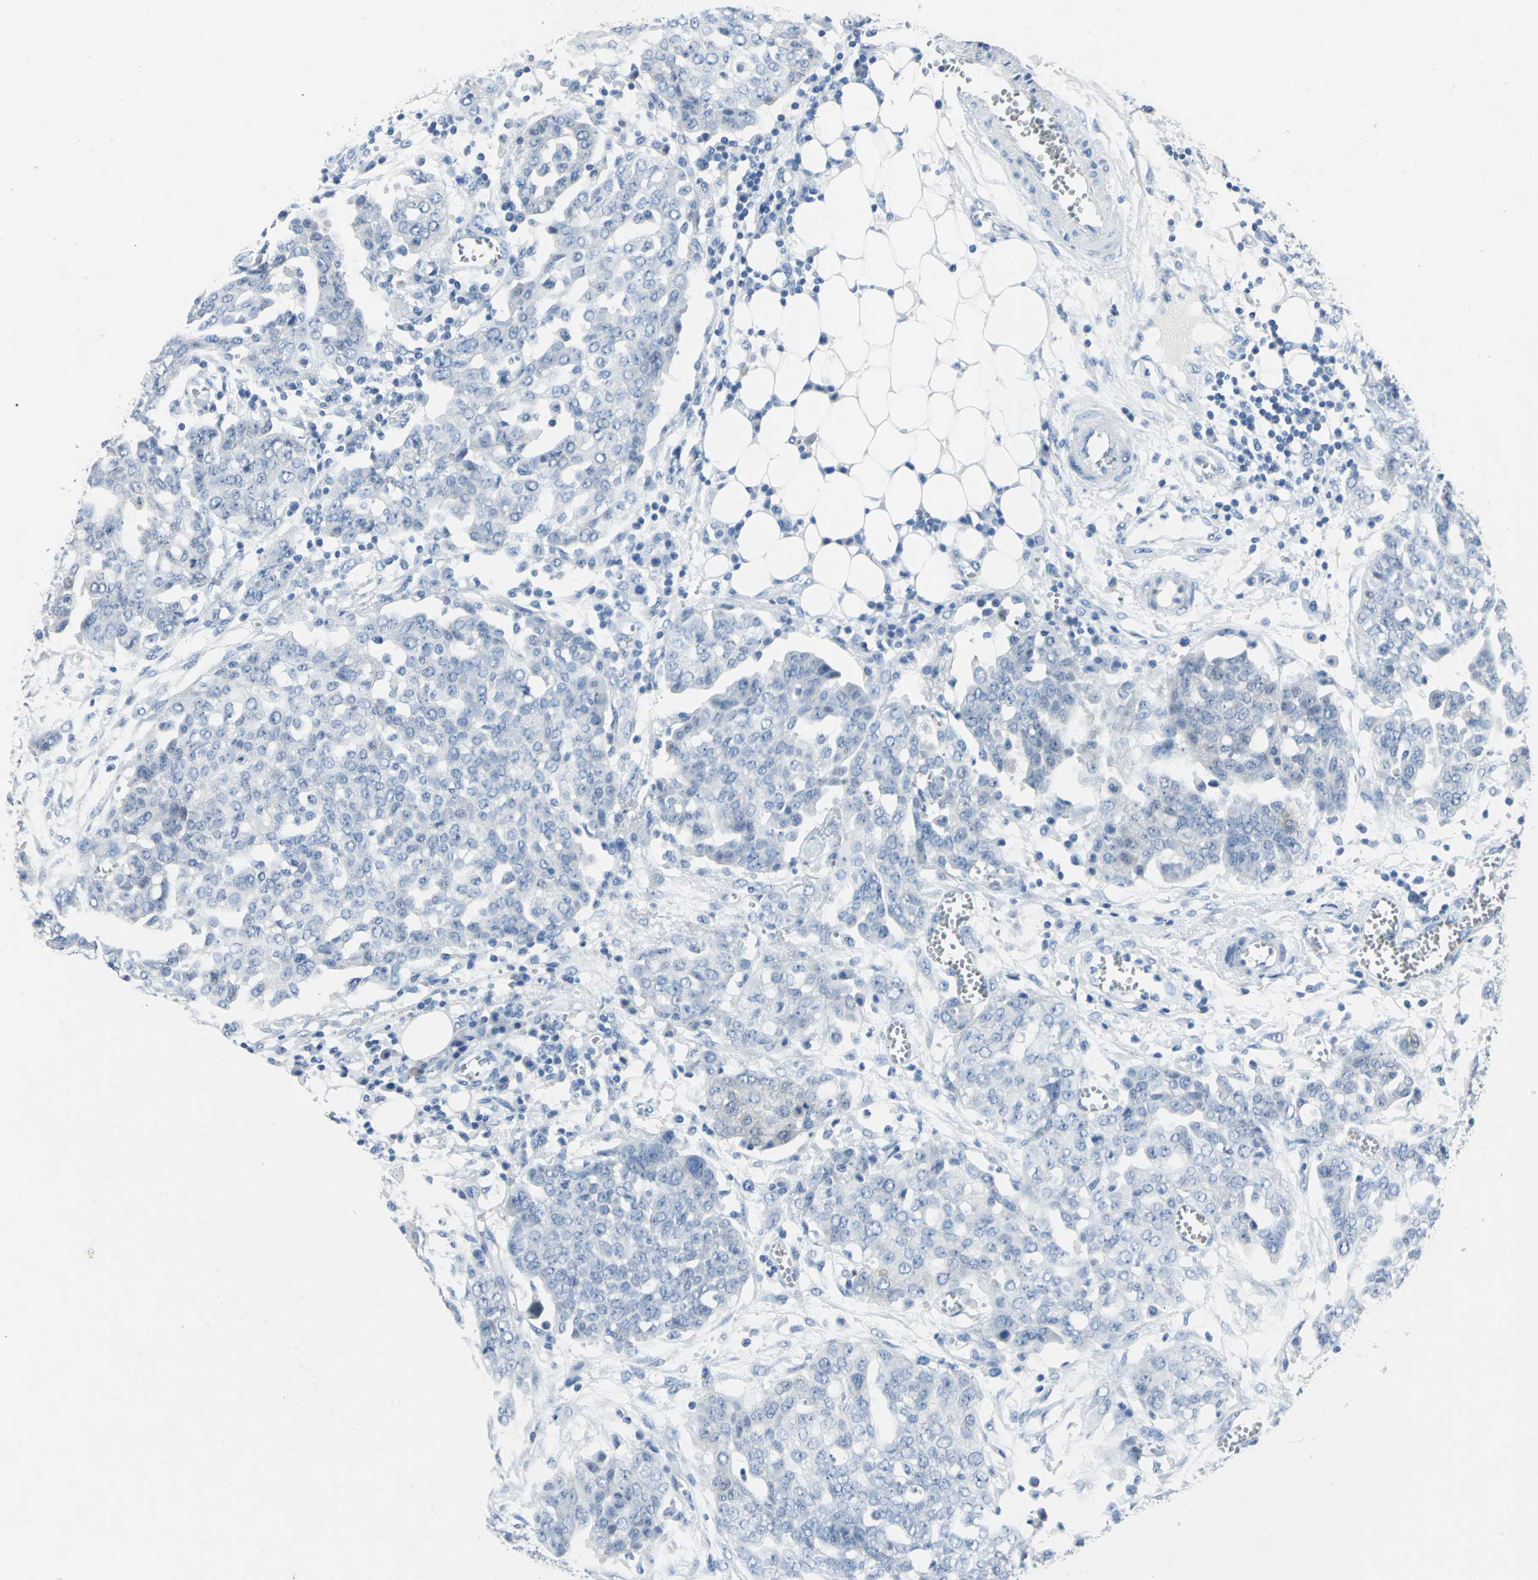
{"staining": {"intensity": "negative", "quantity": "none", "location": "none"}, "tissue": "ovarian cancer", "cell_type": "Tumor cells", "image_type": "cancer", "snomed": [{"axis": "morphology", "description": "Cystadenocarcinoma, serous, NOS"}, {"axis": "topography", "description": "Soft tissue"}, {"axis": "topography", "description": "Ovary"}], "caption": "DAB (3,3'-diaminobenzidine) immunohistochemical staining of human ovarian serous cystadenocarcinoma reveals no significant positivity in tumor cells.", "gene": "SFN", "patient": {"sex": "female", "age": 57}}